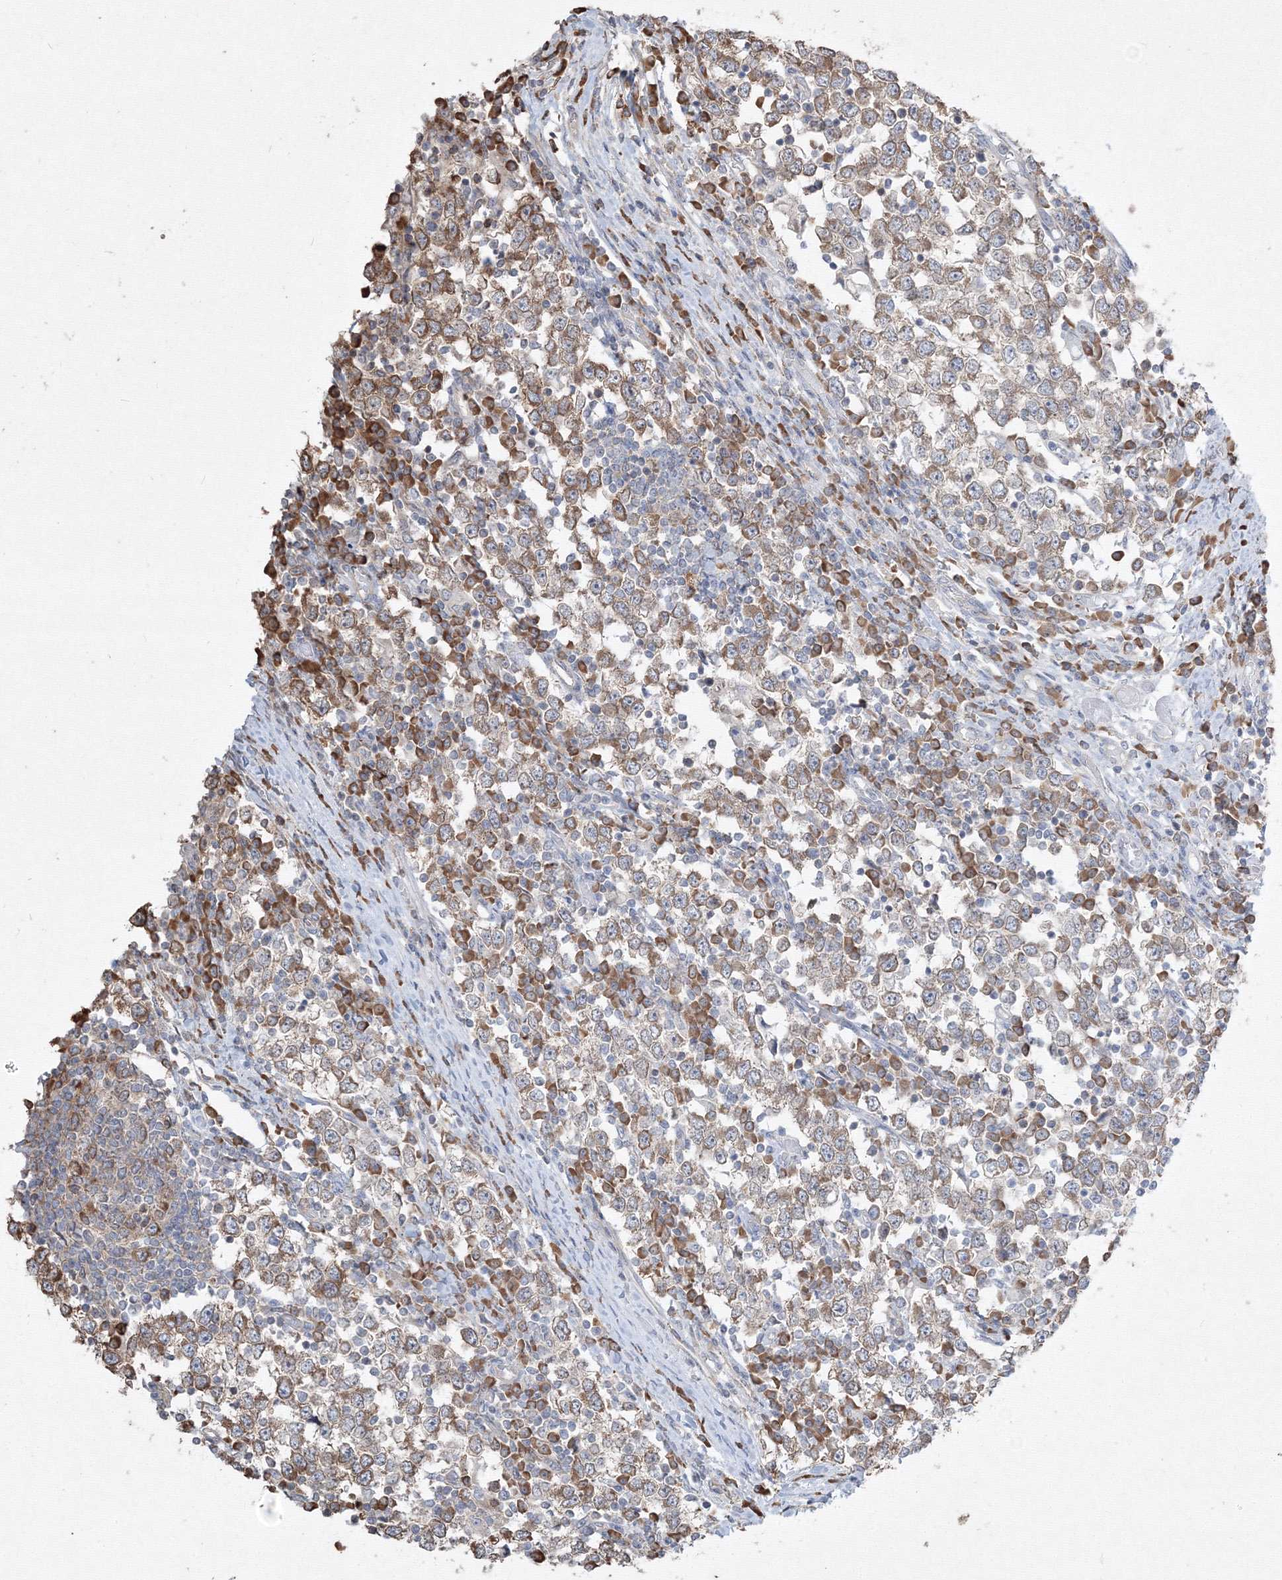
{"staining": {"intensity": "moderate", "quantity": "25%-75%", "location": "cytoplasmic/membranous"}, "tissue": "testis cancer", "cell_type": "Tumor cells", "image_type": "cancer", "snomed": [{"axis": "morphology", "description": "Seminoma, NOS"}, {"axis": "topography", "description": "Testis"}], "caption": "The photomicrograph demonstrates immunohistochemical staining of testis cancer (seminoma). There is moderate cytoplasmic/membranous staining is present in about 25%-75% of tumor cells.", "gene": "FBXL8", "patient": {"sex": "male", "age": 65}}